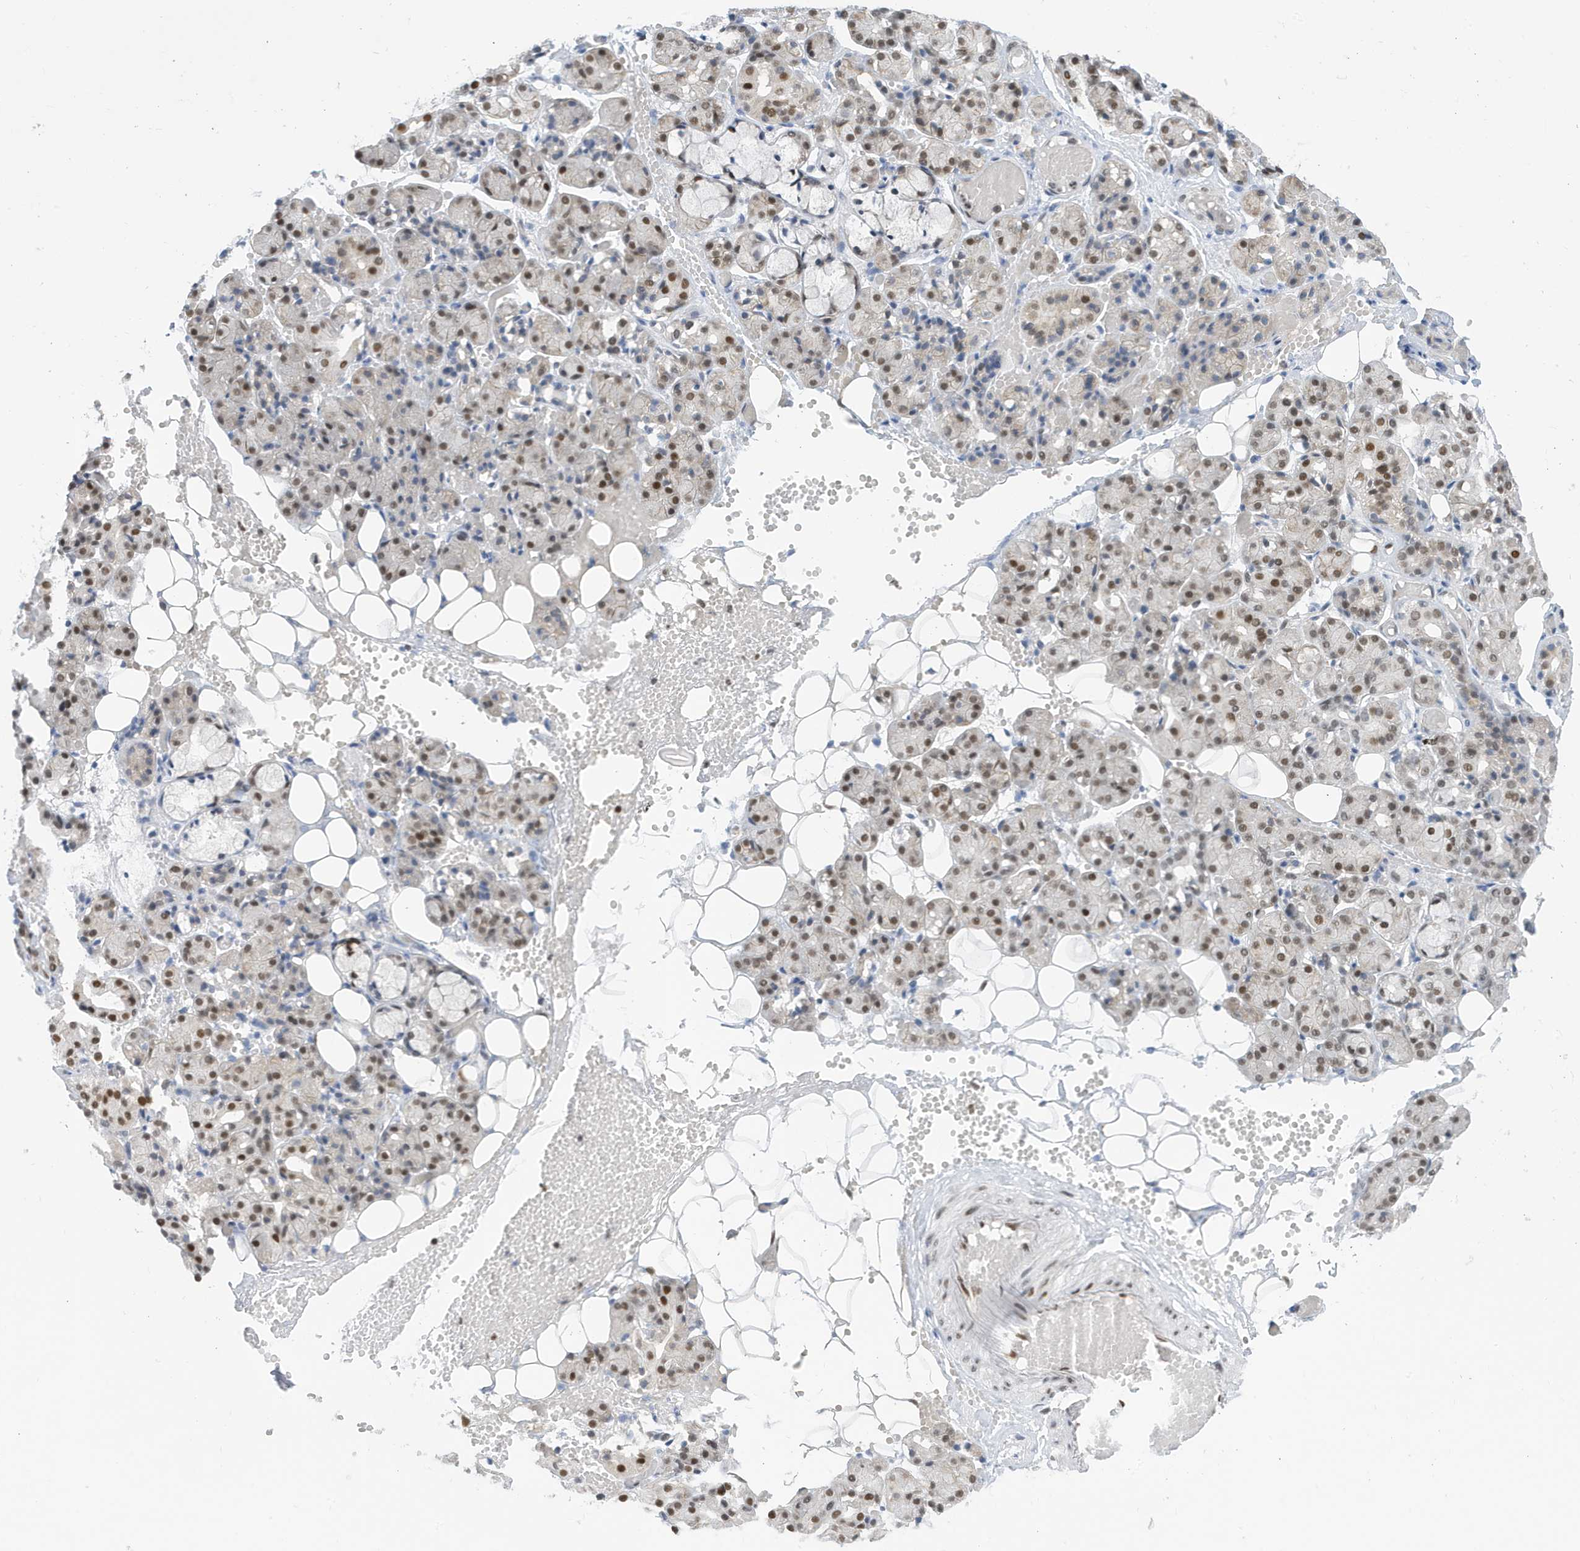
{"staining": {"intensity": "strong", "quantity": "25%-75%", "location": "nuclear"}, "tissue": "salivary gland", "cell_type": "Glandular cells", "image_type": "normal", "snomed": [{"axis": "morphology", "description": "Normal tissue, NOS"}, {"axis": "topography", "description": "Salivary gland"}], "caption": "The image exhibits a brown stain indicating the presence of a protein in the nuclear of glandular cells in salivary gland. Nuclei are stained in blue.", "gene": "PCYT1A", "patient": {"sex": "male", "age": 63}}